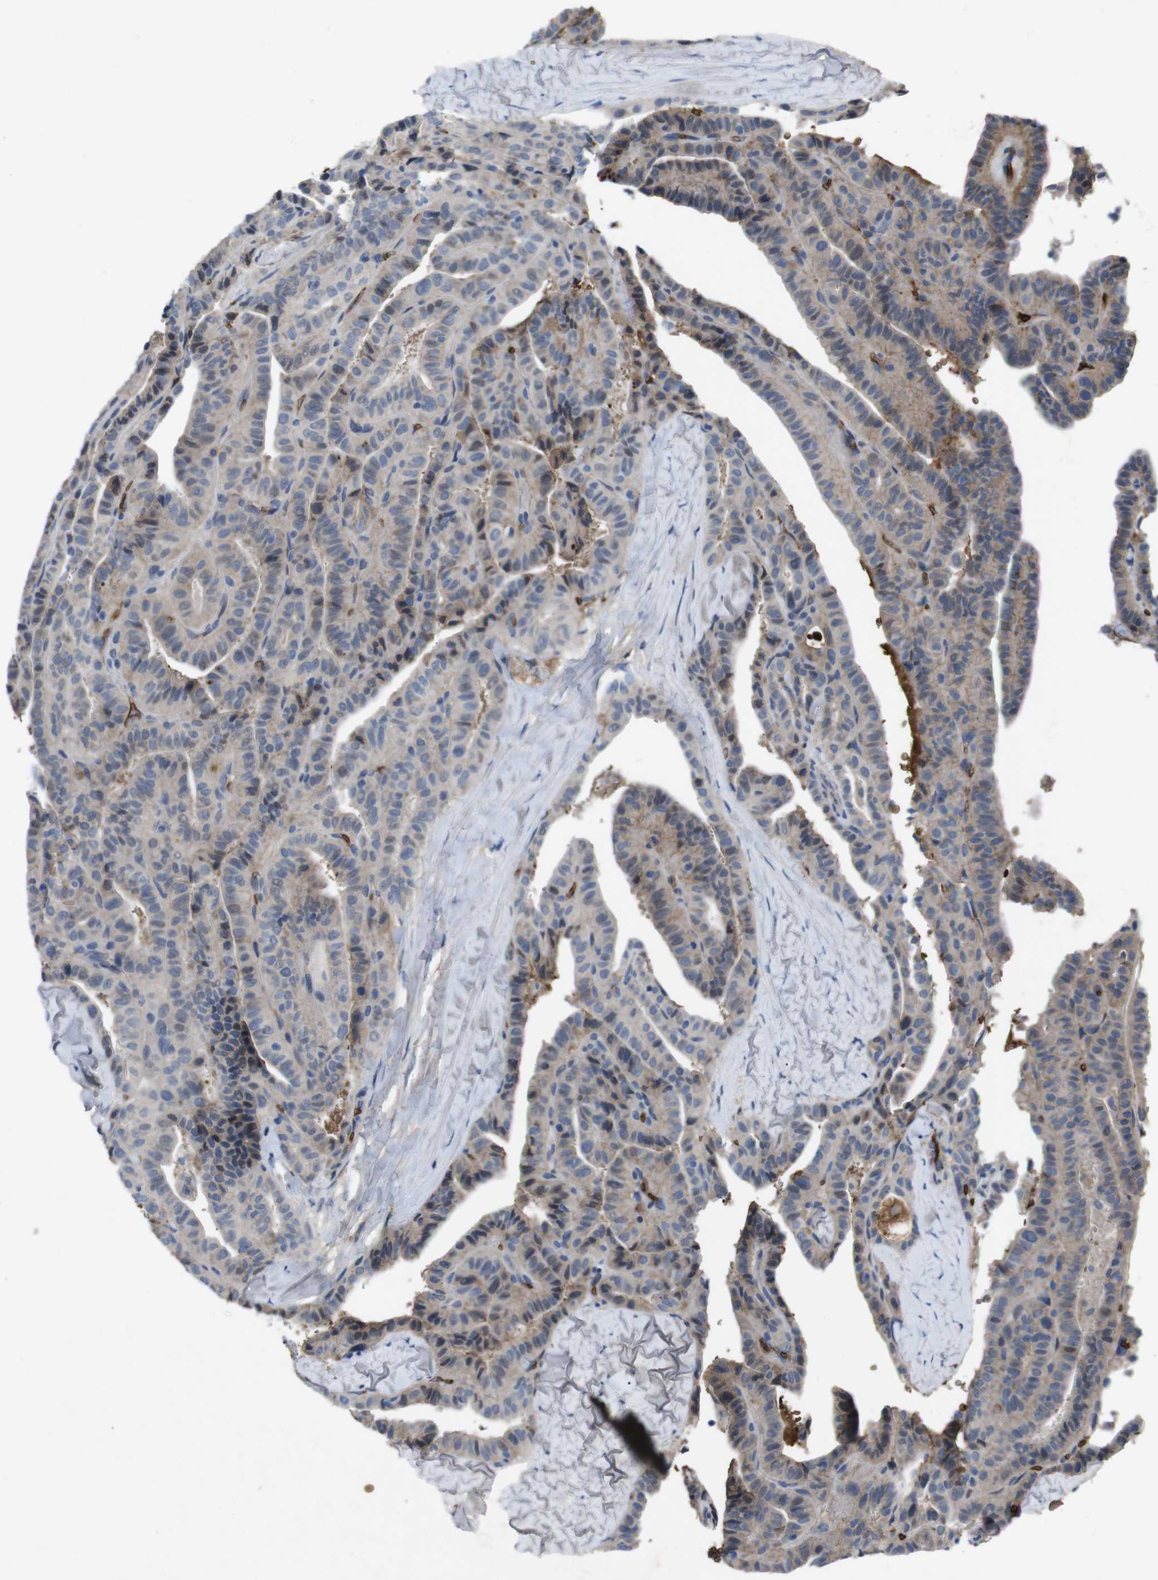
{"staining": {"intensity": "weak", "quantity": "25%-75%", "location": "cytoplasmic/membranous"}, "tissue": "thyroid cancer", "cell_type": "Tumor cells", "image_type": "cancer", "snomed": [{"axis": "morphology", "description": "Papillary adenocarcinoma, NOS"}, {"axis": "topography", "description": "Thyroid gland"}], "caption": "There is low levels of weak cytoplasmic/membranous staining in tumor cells of thyroid cancer (papillary adenocarcinoma), as demonstrated by immunohistochemical staining (brown color).", "gene": "SPTB", "patient": {"sex": "male", "age": 77}}